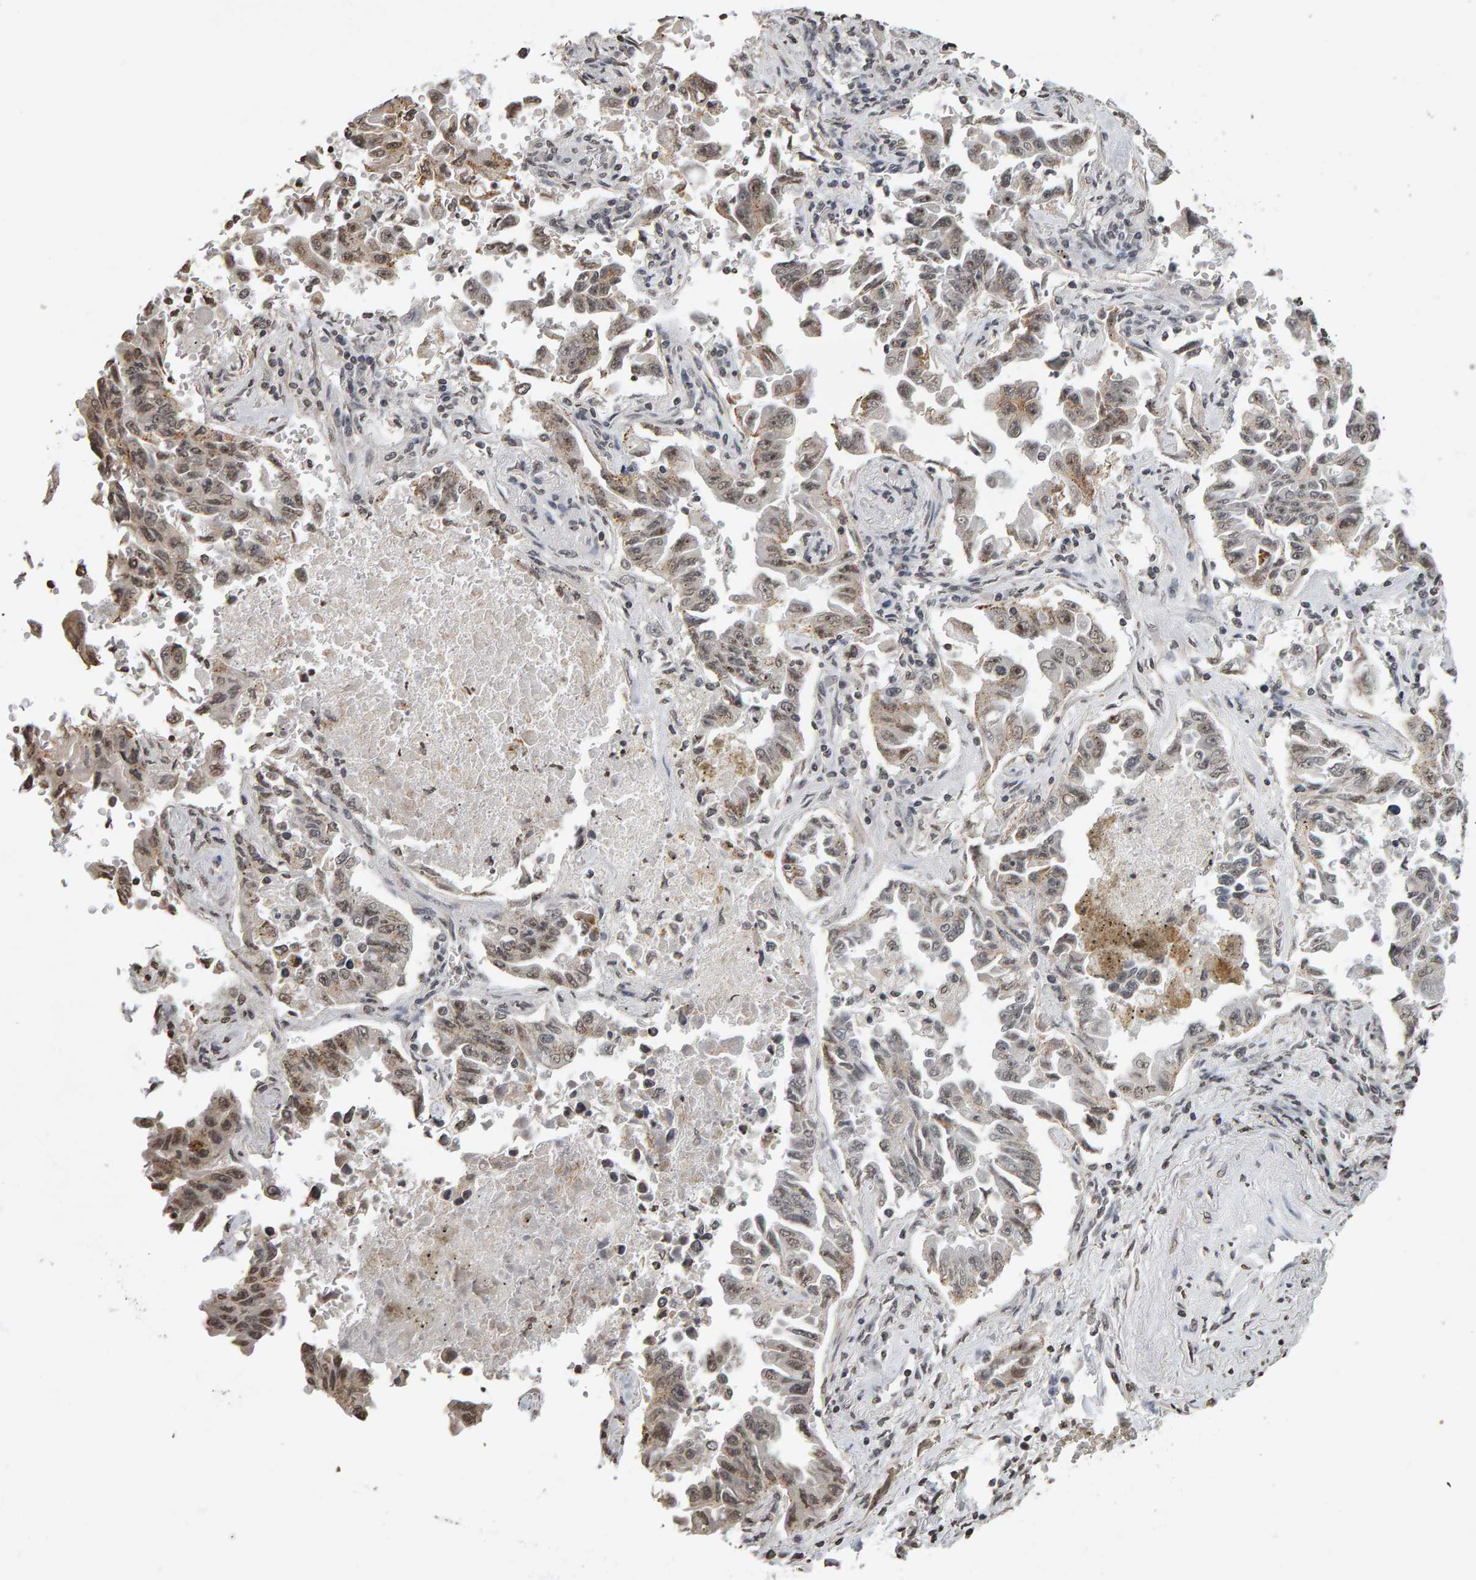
{"staining": {"intensity": "weak", "quantity": ">75%", "location": "cytoplasmic/membranous,nuclear"}, "tissue": "lung cancer", "cell_type": "Tumor cells", "image_type": "cancer", "snomed": [{"axis": "morphology", "description": "Adenocarcinoma, NOS"}, {"axis": "topography", "description": "Lung"}], "caption": "DAB immunohistochemical staining of lung adenocarcinoma exhibits weak cytoplasmic/membranous and nuclear protein positivity in about >75% of tumor cells. The staining is performed using DAB (3,3'-diaminobenzidine) brown chromogen to label protein expression. The nuclei are counter-stained blue using hematoxylin.", "gene": "AFF4", "patient": {"sex": "female", "age": 51}}